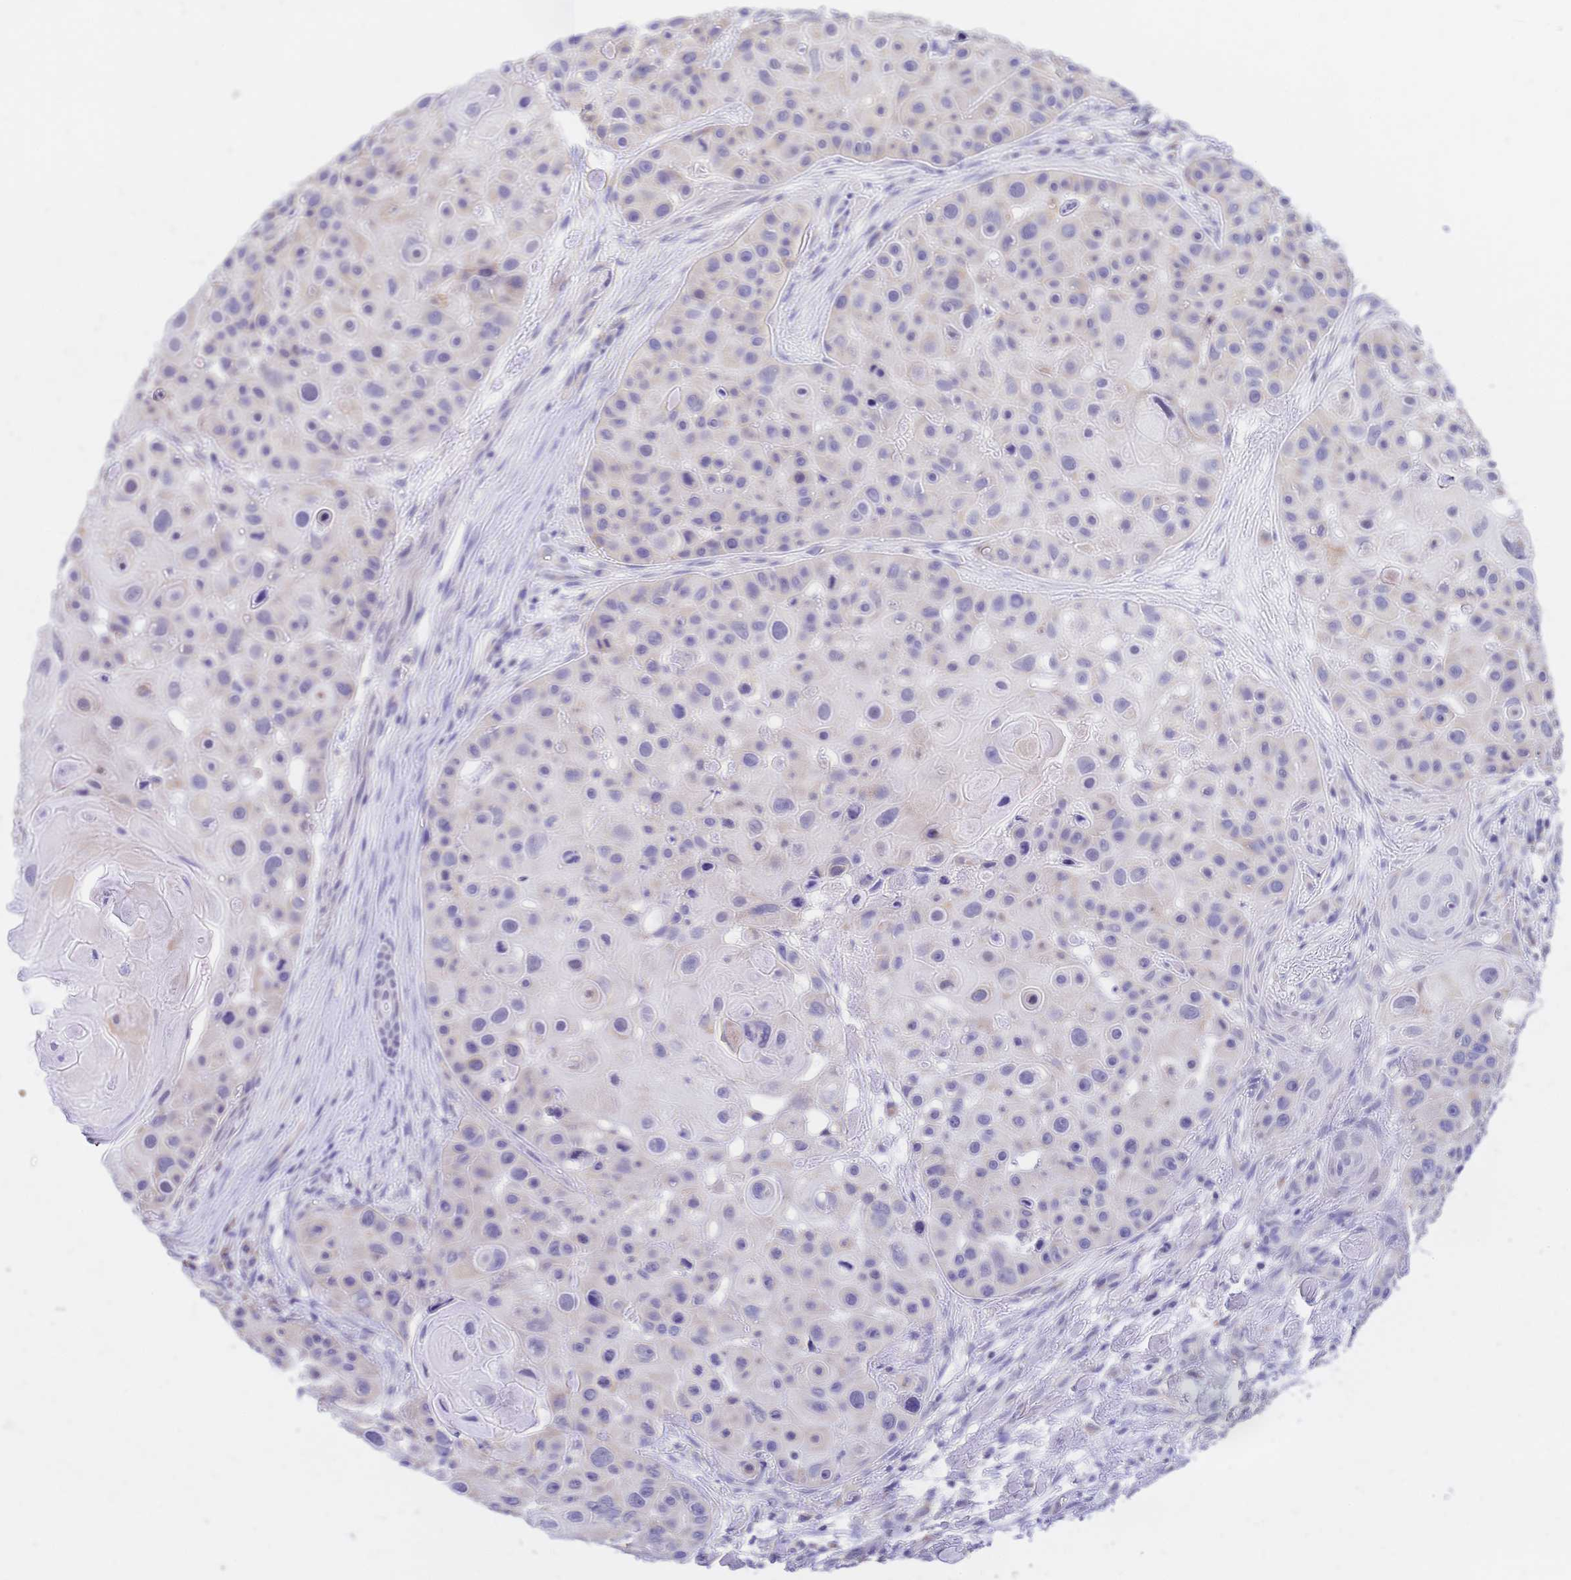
{"staining": {"intensity": "negative", "quantity": "none", "location": "none"}, "tissue": "skin cancer", "cell_type": "Tumor cells", "image_type": "cancer", "snomed": [{"axis": "morphology", "description": "Squamous cell carcinoma, NOS"}, {"axis": "topography", "description": "Skin"}], "caption": "An IHC micrograph of skin cancer (squamous cell carcinoma) is shown. There is no staining in tumor cells of skin cancer (squamous cell carcinoma). The staining is performed using DAB (3,3'-diaminobenzidine) brown chromogen with nuclei counter-stained in using hematoxylin.", "gene": "CLEC18B", "patient": {"sex": "male", "age": 92}}